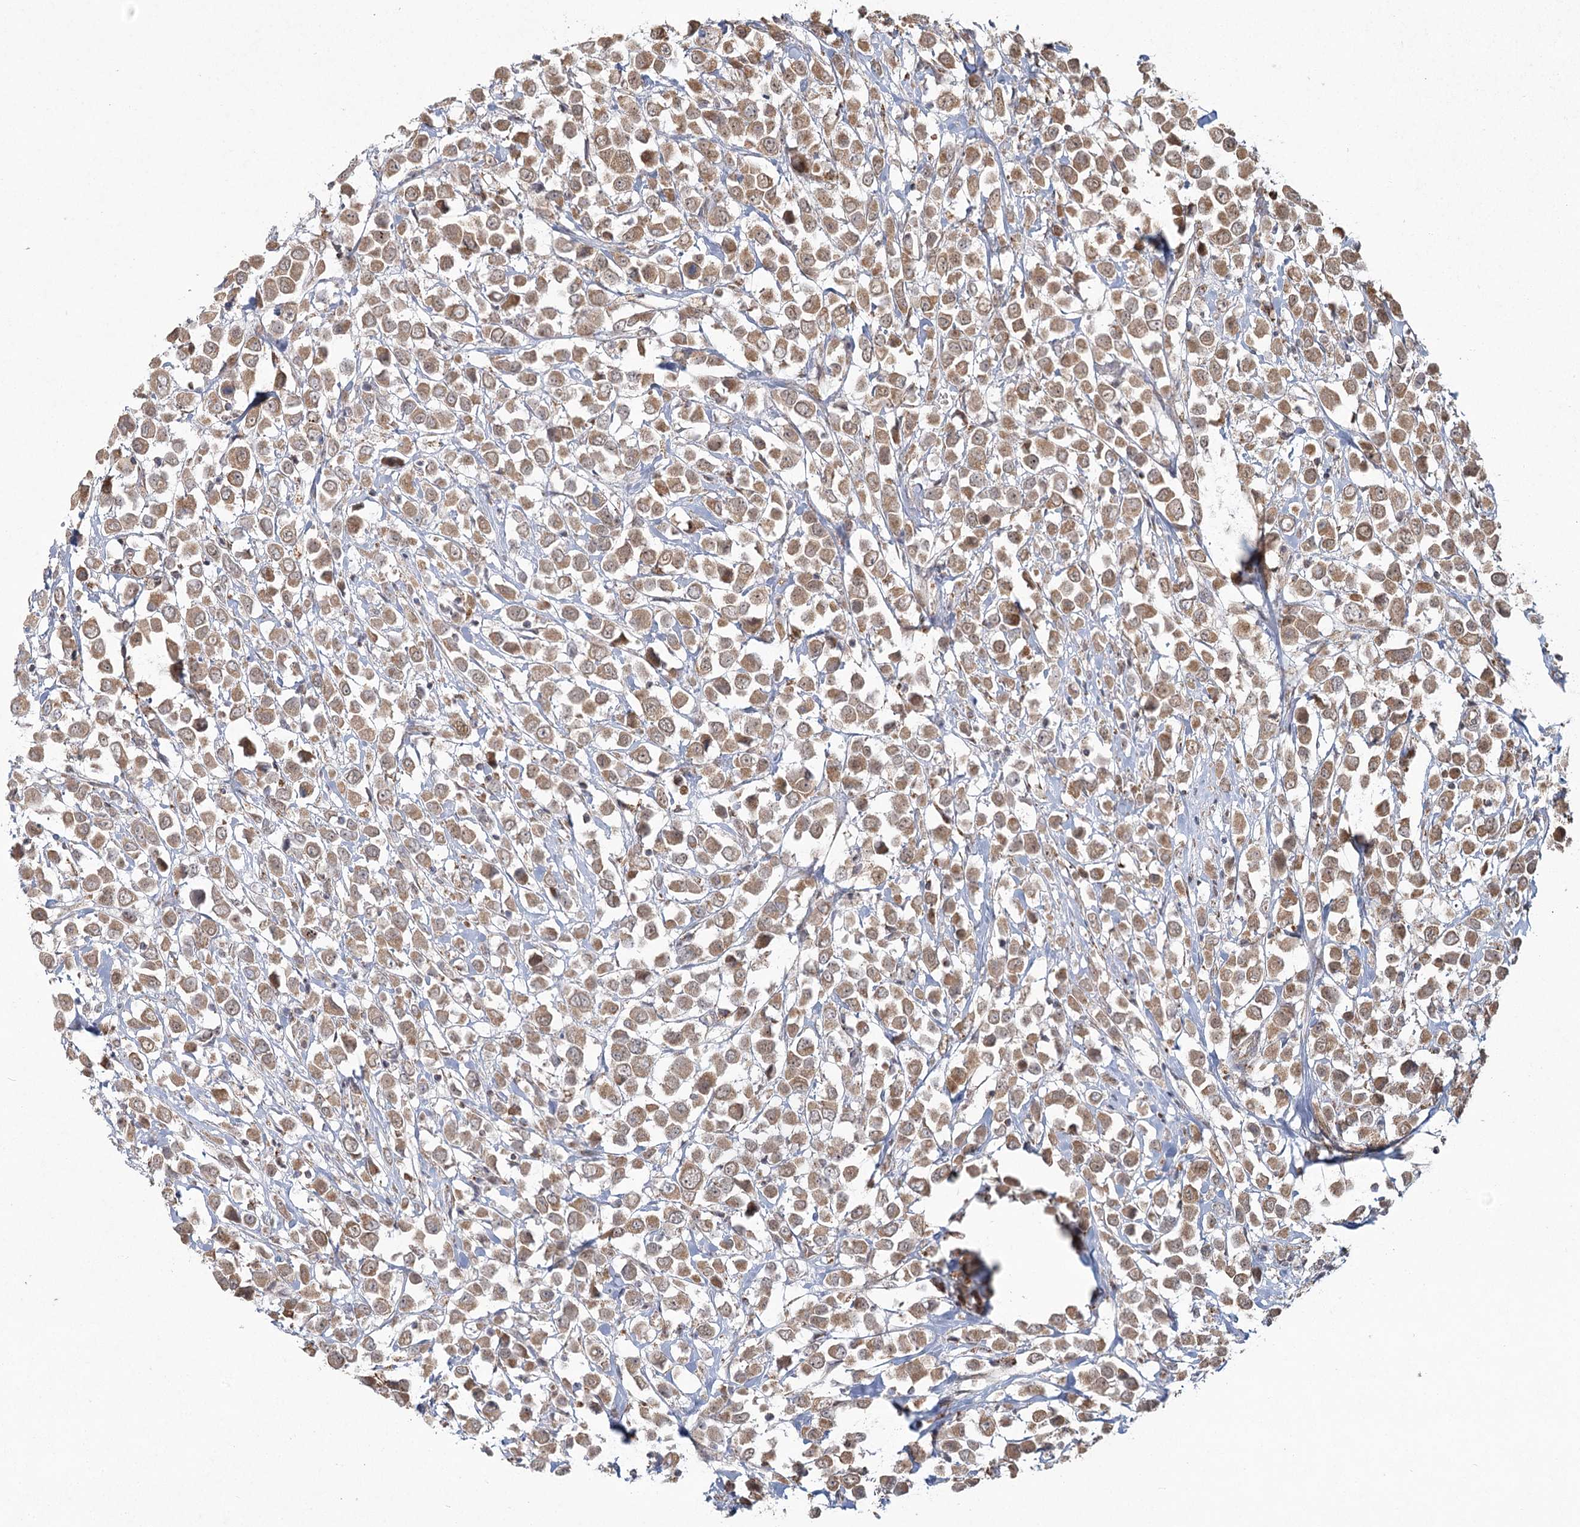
{"staining": {"intensity": "moderate", "quantity": ">75%", "location": "cytoplasmic/membranous"}, "tissue": "breast cancer", "cell_type": "Tumor cells", "image_type": "cancer", "snomed": [{"axis": "morphology", "description": "Duct carcinoma"}, {"axis": "topography", "description": "Breast"}], "caption": "Human breast cancer stained for a protein (brown) exhibits moderate cytoplasmic/membranous positive expression in approximately >75% of tumor cells.", "gene": "LACTB", "patient": {"sex": "female", "age": 61}}